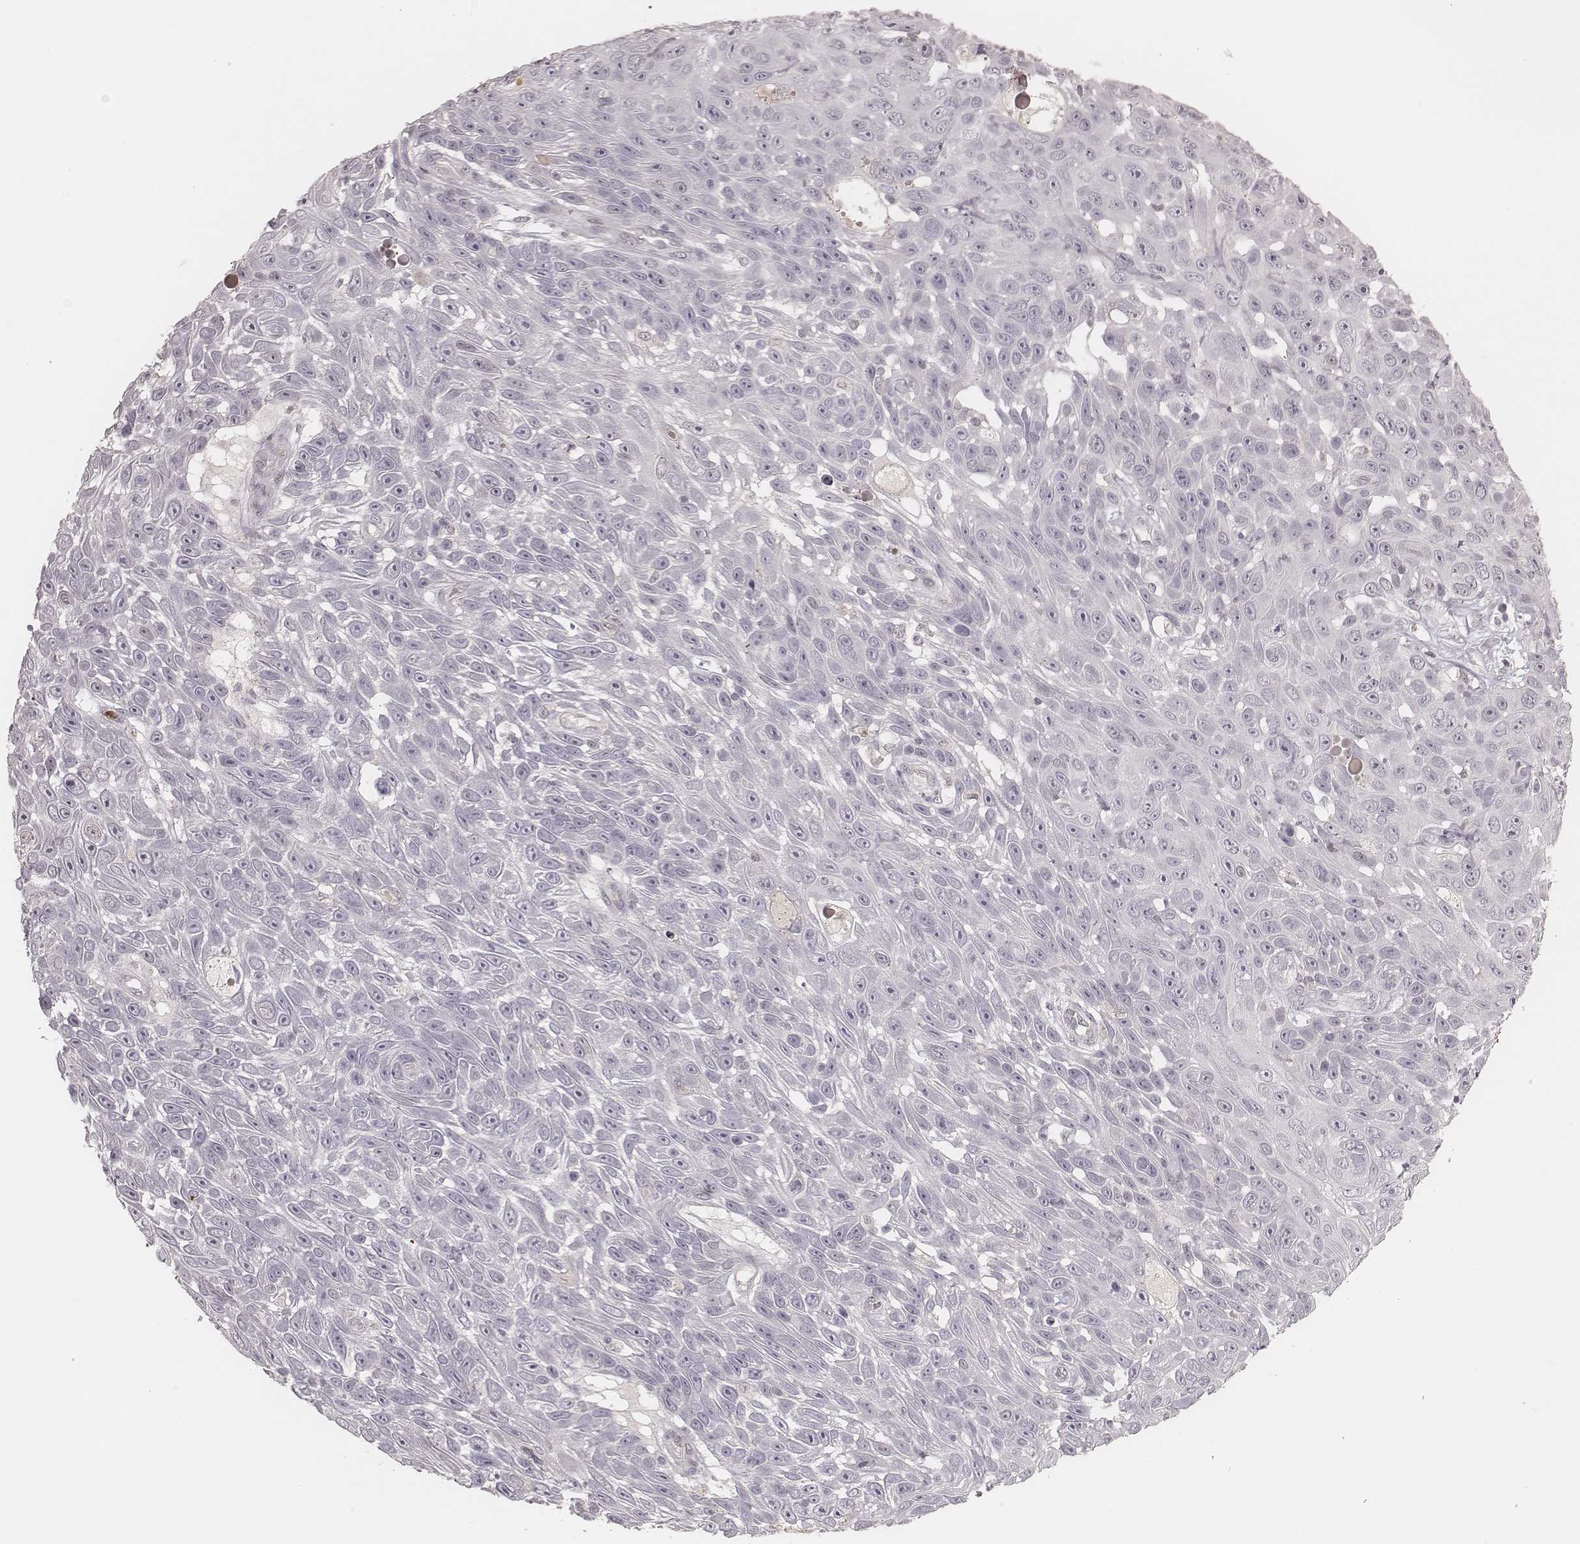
{"staining": {"intensity": "negative", "quantity": "none", "location": "none"}, "tissue": "skin cancer", "cell_type": "Tumor cells", "image_type": "cancer", "snomed": [{"axis": "morphology", "description": "Squamous cell carcinoma, NOS"}, {"axis": "topography", "description": "Skin"}], "caption": "Human skin cancer (squamous cell carcinoma) stained for a protein using immunohistochemistry reveals no staining in tumor cells.", "gene": "KITLG", "patient": {"sex": "male", "age": 82}}